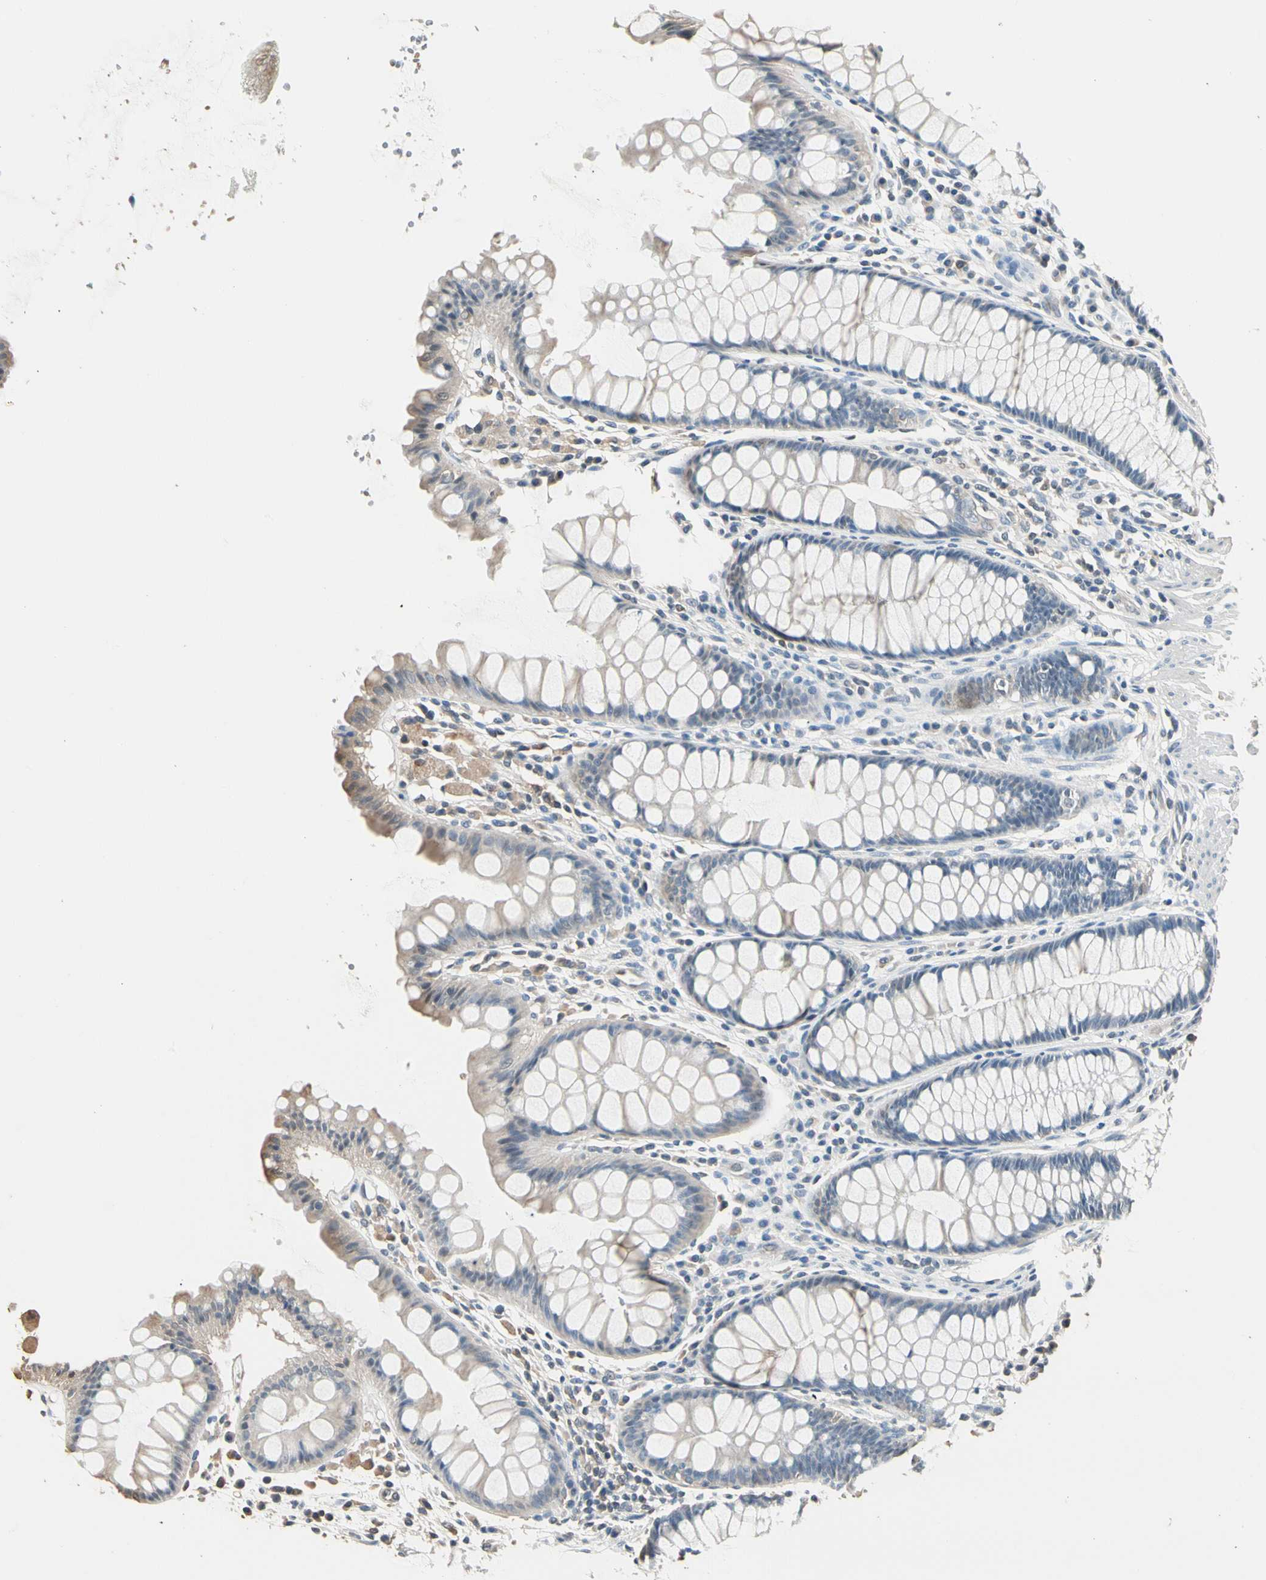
{"staining": {"intensity": "weak", "quantity": "<25%", "location": "cytoplasmic/membranous"}, "tissue": "rectum", "cell_type": "Glandular cells", "image_type": "normal", "snomed": [{"axis": "morphology", "description": "Normal tissue, NOS"}, {"axis": "topography", "description": "Rectum"}], "caption": "IHC micrograph of benign human rectum stained for a protein (brown), which shows no staining in glandular cells.", "gene": "MAP3K7", "patient": {"sex": "male", "age": 77}}